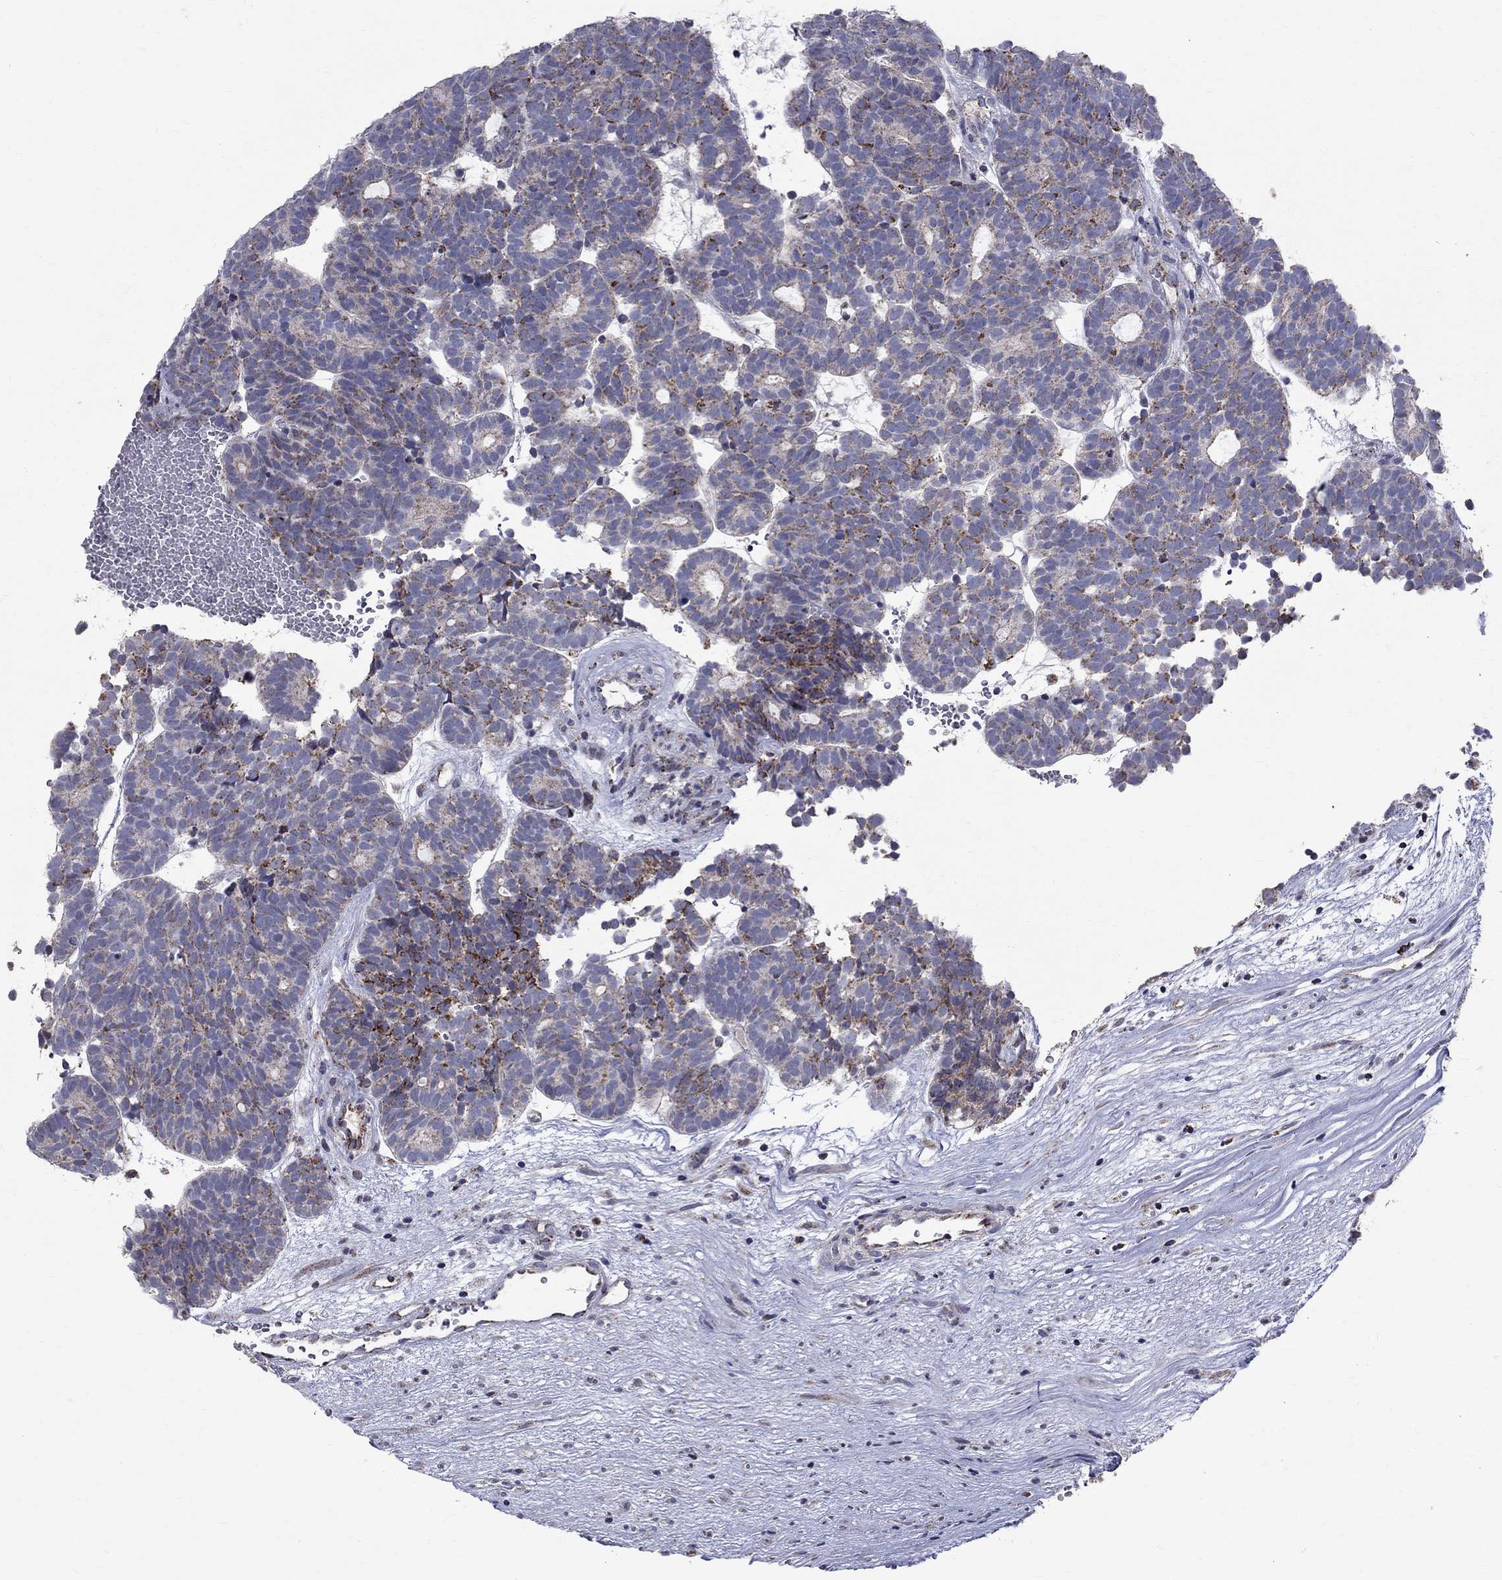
{"staining": {"intensity": "strong", "quantity": "<25%", "location": "cytoplasmic/membranous"}, "tissue": "head and neck cancer", "cell_type": "Tumor cells", "image_type": "cancer", "snomed": [{"axis": "morphology", "description": "Adenocarcinoma, NOS"}, {"axis": "topography", "description": "Head-Neck"}], "caption": "Protein staining demonstrates strong cytoplasmic/membranous staining in approximately <25% of tumor cells in adenocarcinoma (head and neck).", "gene": "SLC4A10", "patient": {"sex": "female", "age": 81}}